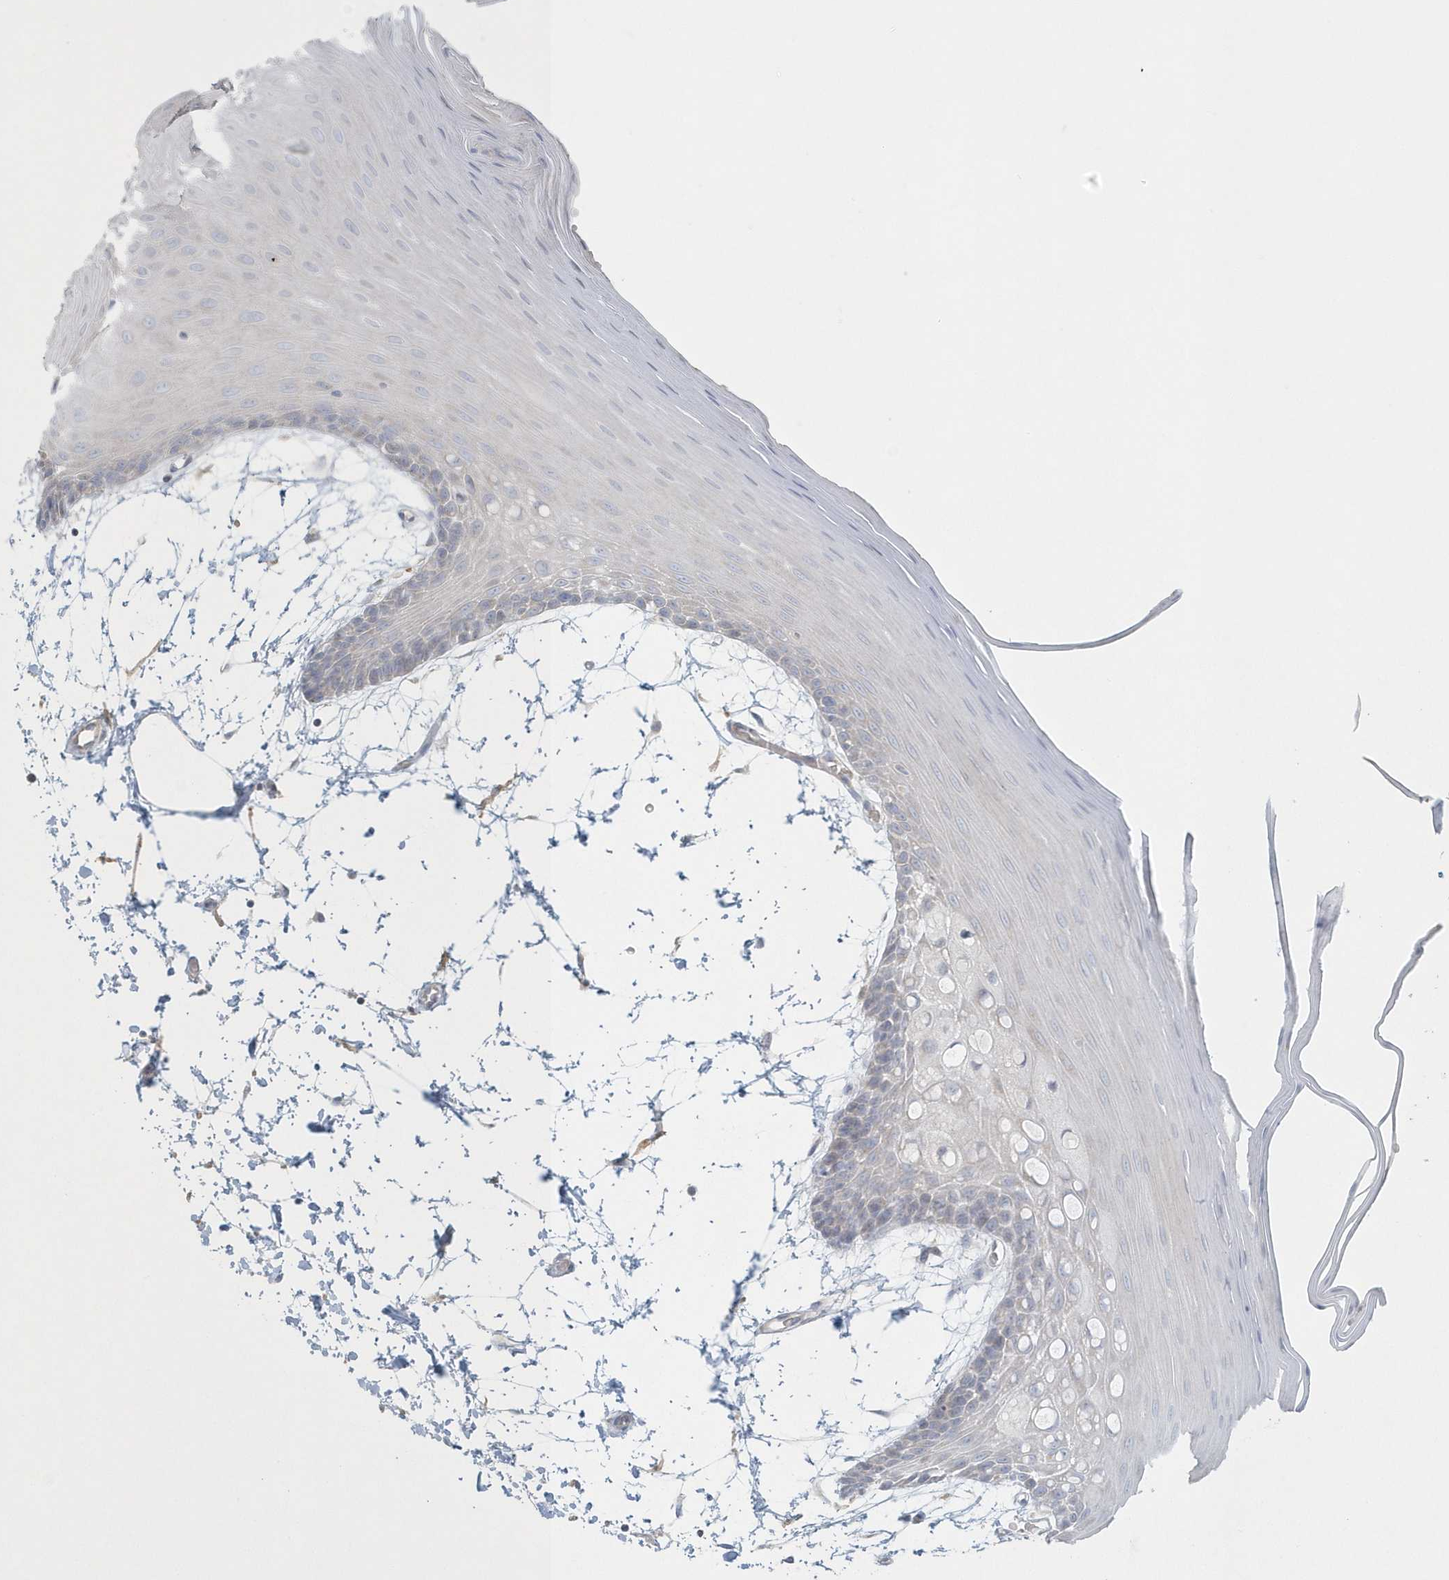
{"staining": {"intensity": "negative", "quantity": "none", "location": "none"}, "tissue": "oral mucosa", "cell_type": "Squamous epithelial cells", "image_type": "normal", "snomed": [{"axis": "morphology", "description": "Normal tissue, NOS"}, {"axis": "topography", "description": "Skeletal muscle"}, {"axis": "topography", "description": "Oral tissue"}, {"axis": "topography", "description": "Salivary gland"}, {"axis": "topography", "description": "Peripheral nerve tissue"}], "caption": "High power microscopy histopathology image of an immunohistochemistry (IHC) histopathology image of benign oral mucosa, revealing no significant staining in squamous epithelial cells.", "gene": "BLTP3A", "patient": {"sex": "male", "age": 54}}